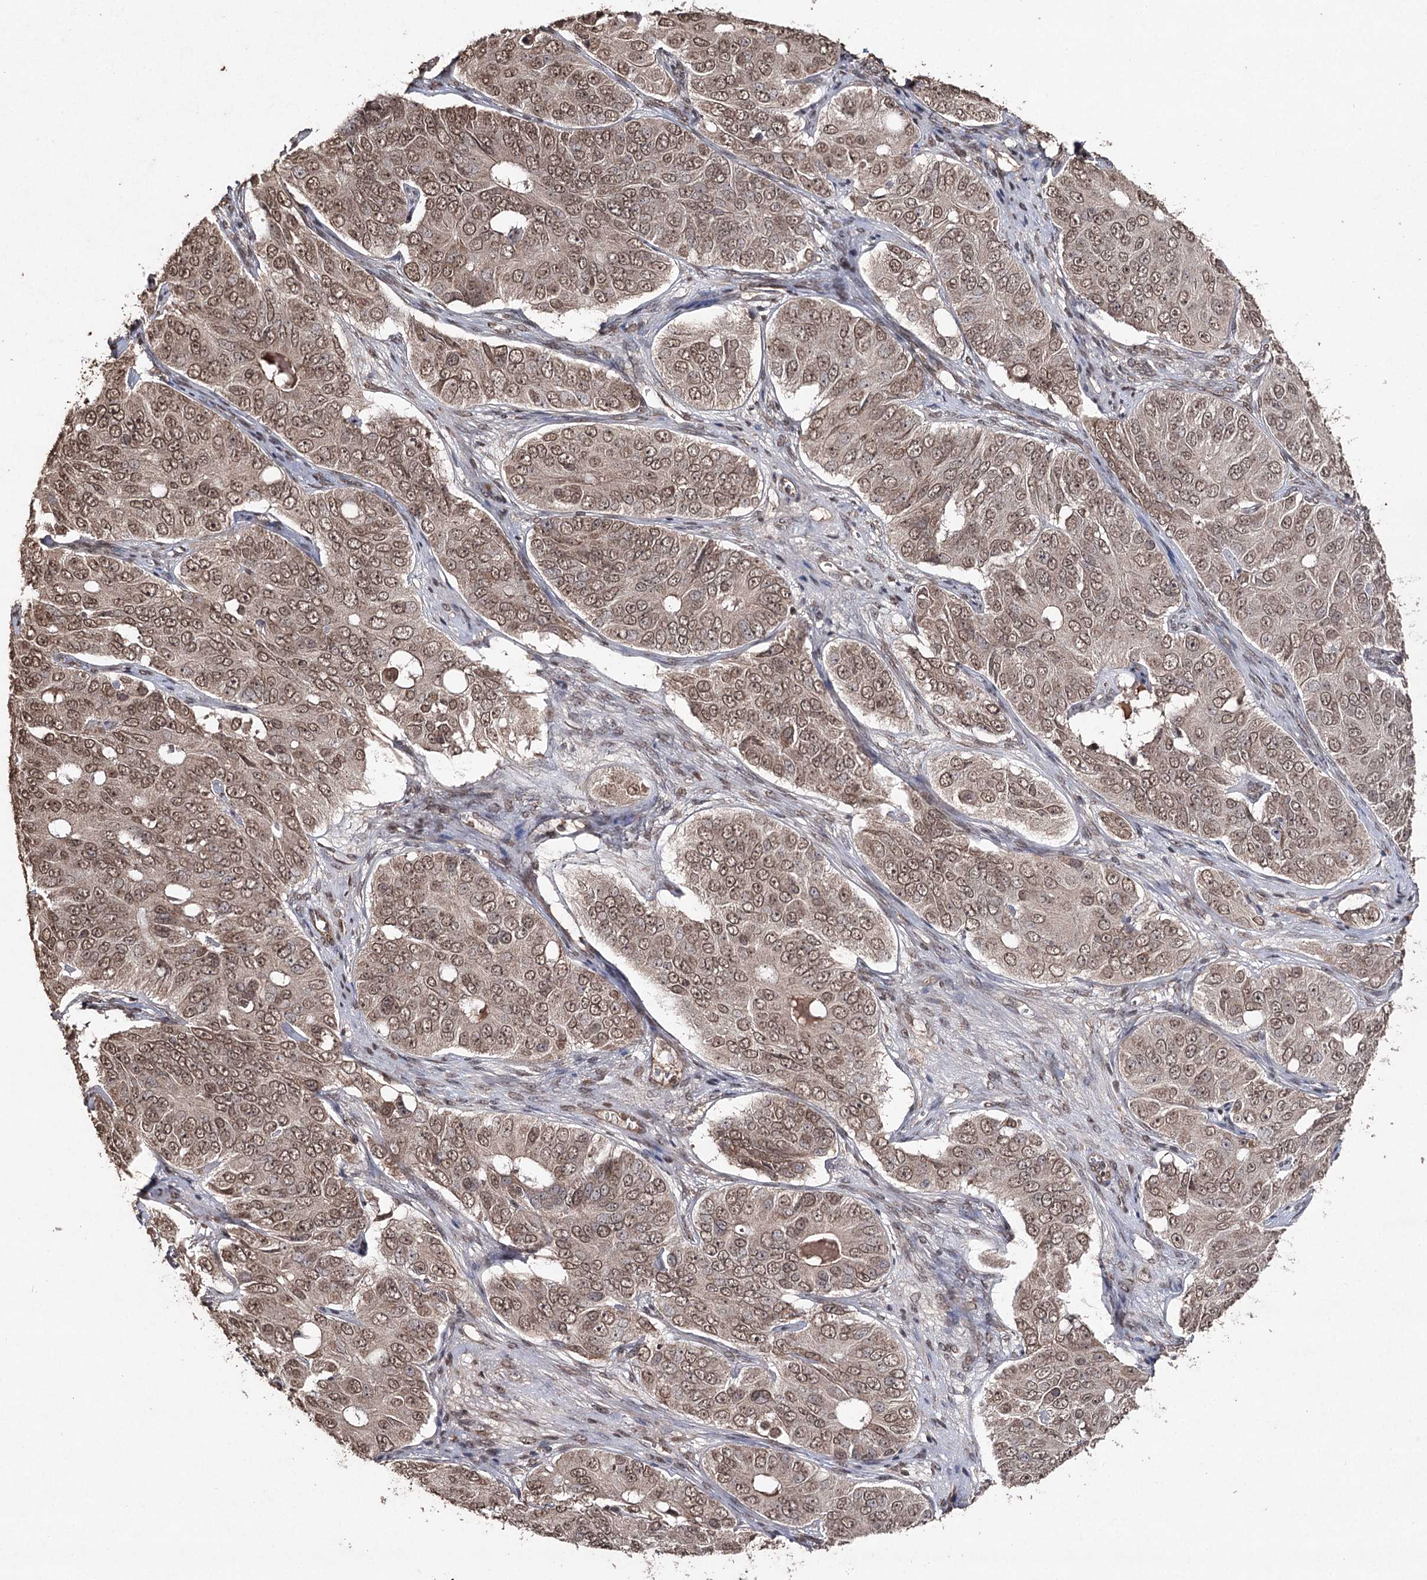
{"staining": {"intensity": "moderate", "quantity": ">75%", "location": "cytoplasmic/membranous,nuclear"}, "tissue": "ovarian cancer", "cell_type": "Tumor cells", "image_type": "cancer", "snomed": [{"axis": "morphology", "description": "Carcinoma, endometroid"}, {"axis": "topography", "description": "Ovary"}], "caption": "Moderate cytoplasmic/membranous and nuclear protein positivity is appreciated in approximately >75% of tumor cells in ovarian cancer. The protein of interest is shown in brown color, while the nuclei are stained blue.", "gene": "ATG14", "patient": {"sex": "female", "age": 51}}